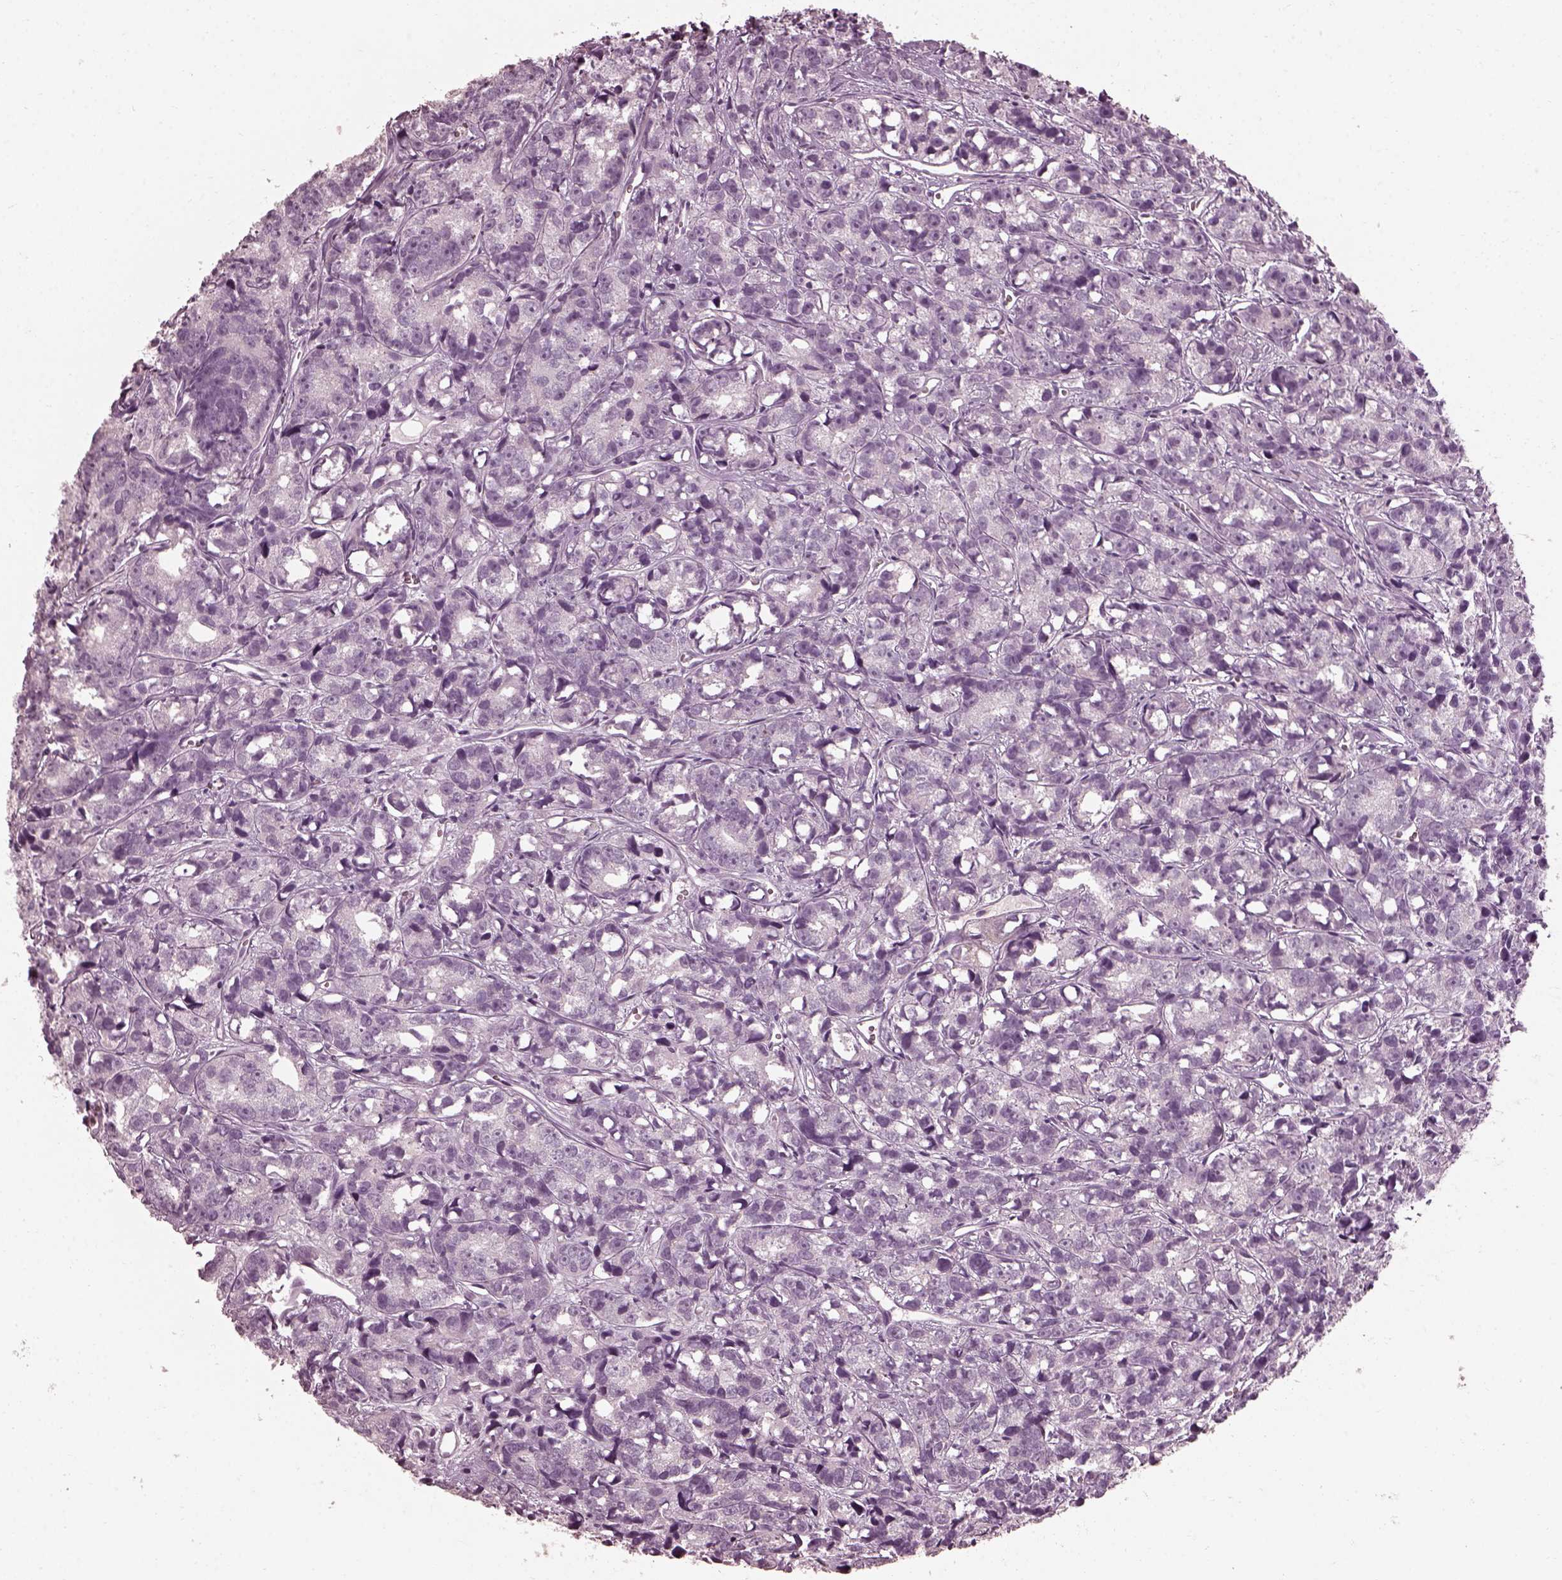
{"staining": {"intensity": "negative", "quantity": "none", "location": "none"}, "tissue": "prostate cancer", "cell_type": "Tumor cells", "image_type": "cancer", "snomed": [{"axis": "morphology", "description": "Adenocarcinoma, High grade"}, {"axis": "topography", "description": "Prostate"}], "caption": "Human prostate cancer (adenocarcinoma (high-grade)) stained for a protein using immunohistochemistry (IHC) reveals no positivity in tumor cells.", "gene": "FUT4", "patient": {"sex": "male", "age": 77}}